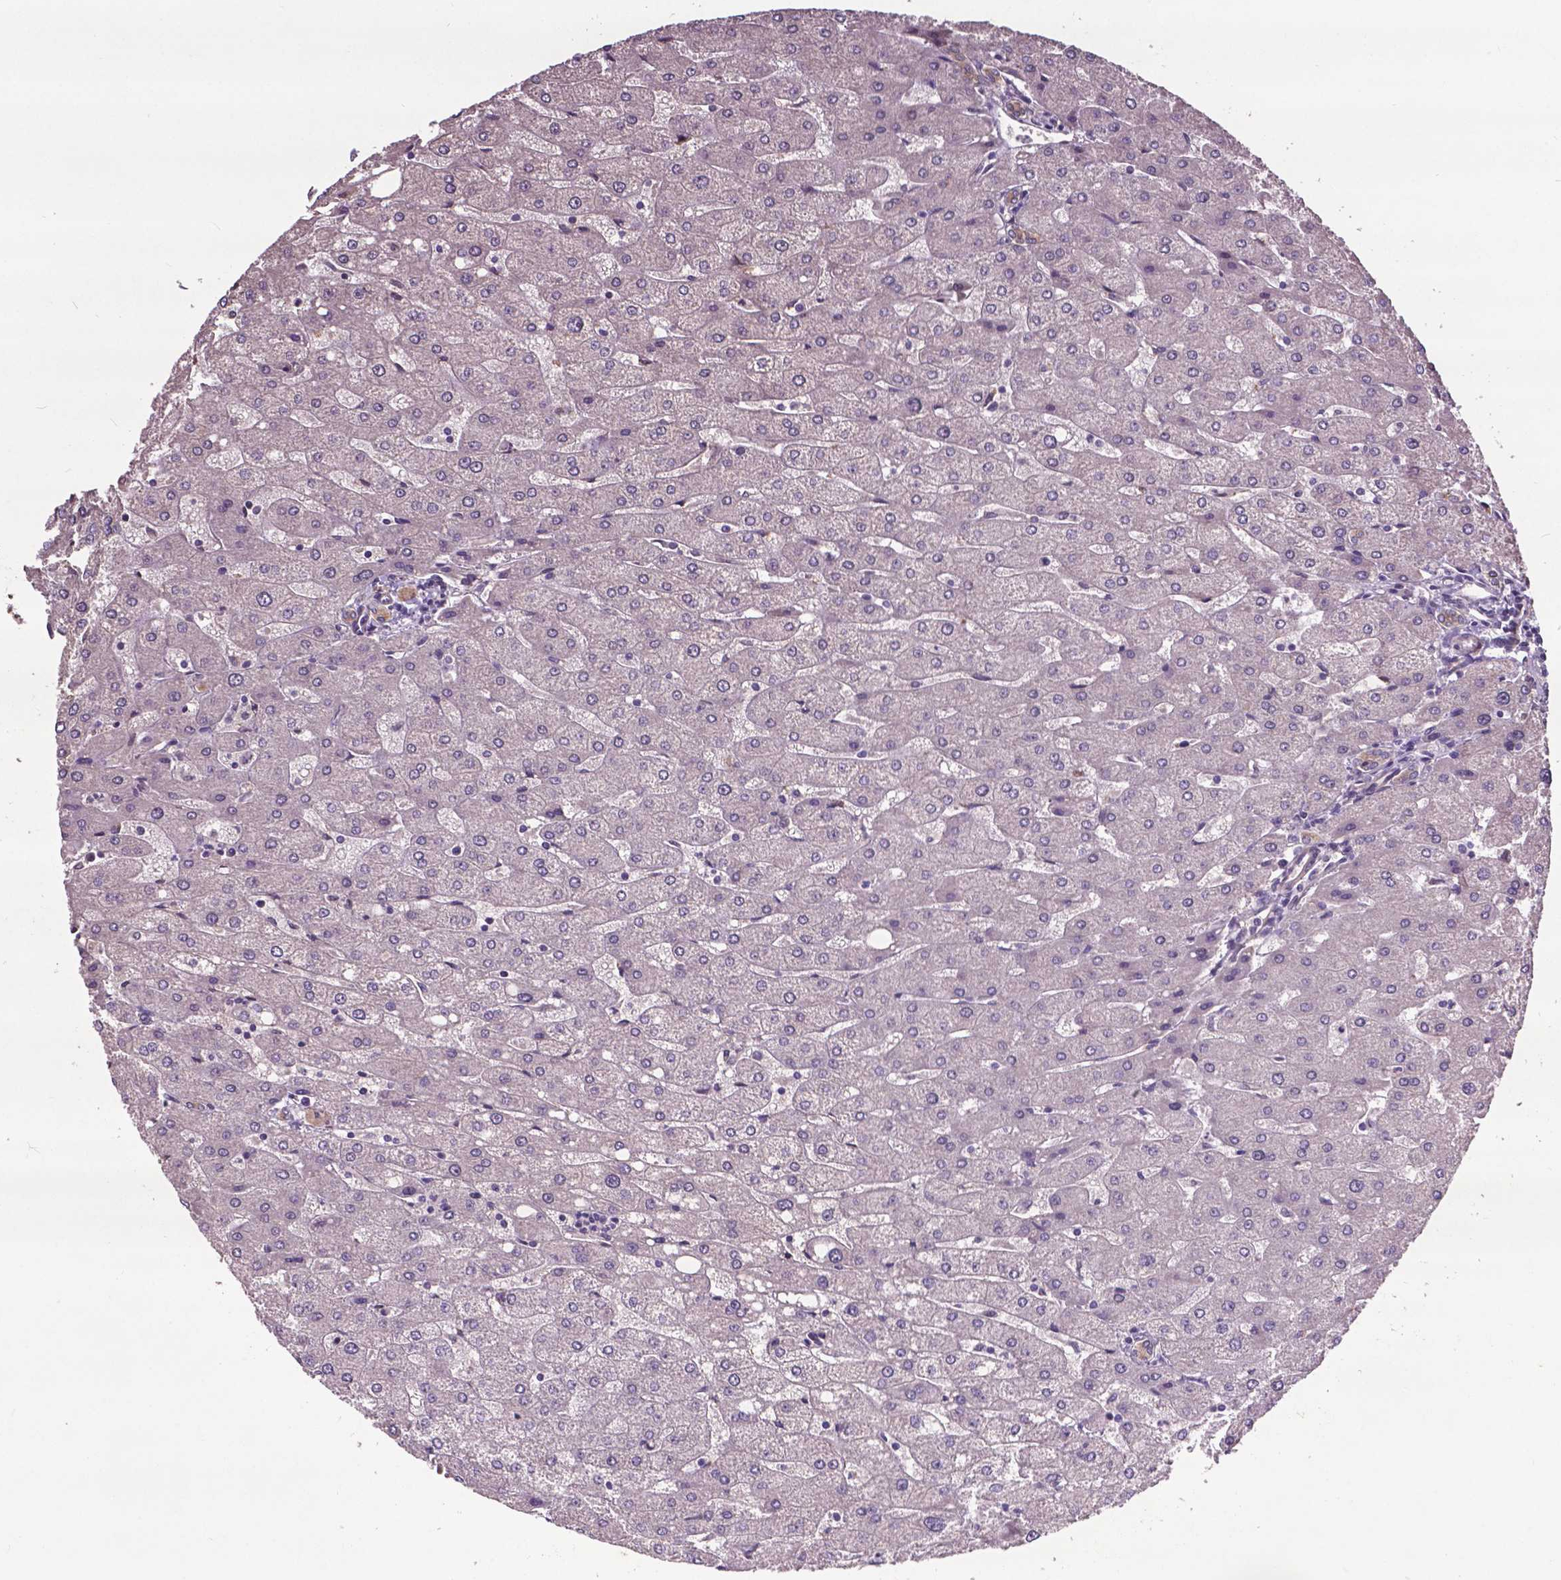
{"staining": {"intensity": "negative", "quantity": "none", "location": "none"}, "tissue": "liver", "cell_type": "Cholangiocytes", "image_type": "normal", "snomed": [{"axis": "morphology", "description": "Normal tissue, NOS"}, {"axis": "topography", "description": "Liver"}], "caption": "This is an immunohistochemistry histopathology image of normal human liver. There is no staining in cholangiocytes.", "gene": "GLRA2", "patient": {"sex": "male", "age": 67}}